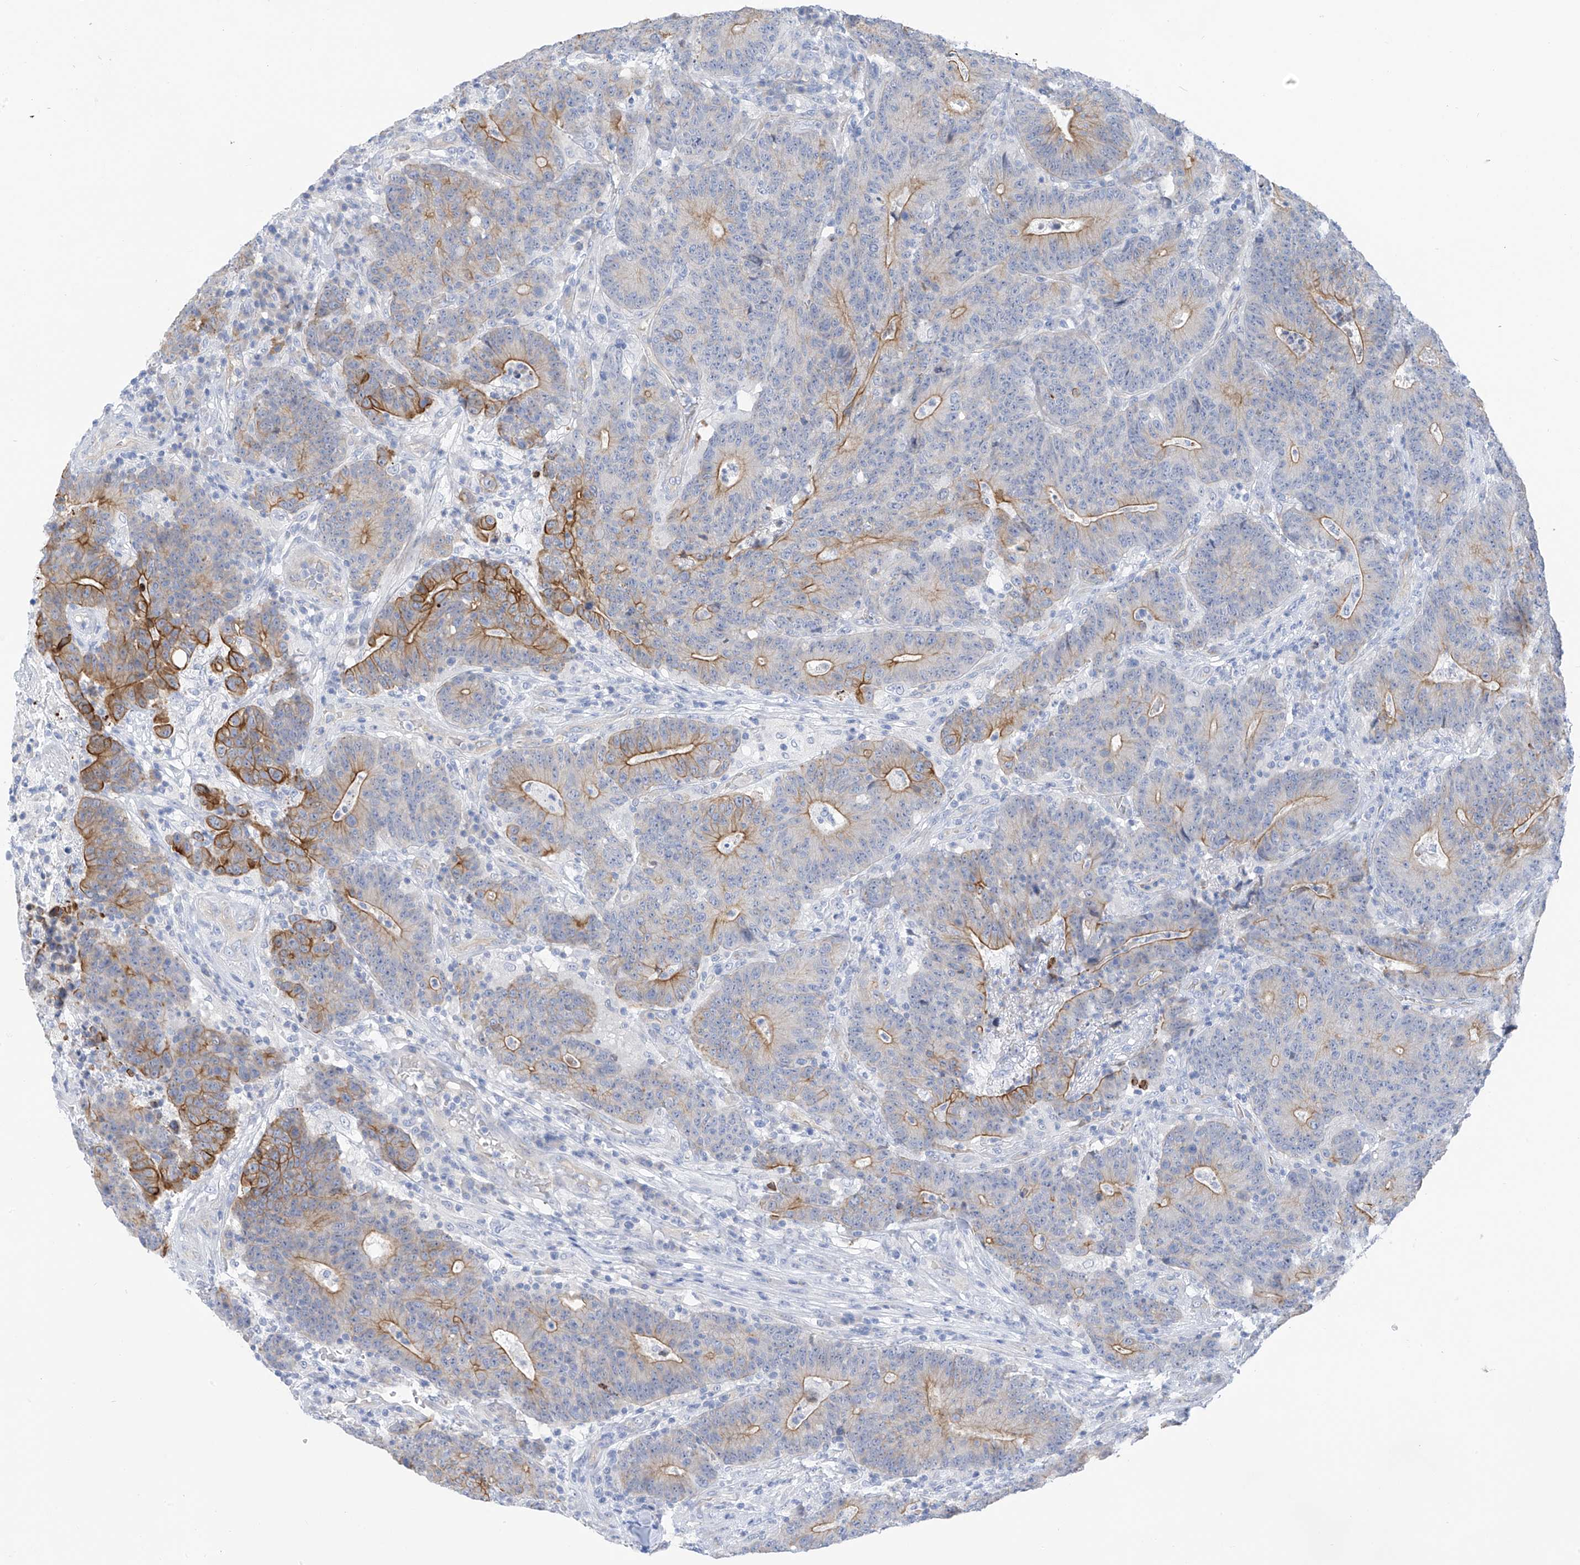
{"staining": {"intensity": "moderate", "quantity": "25%-75%", "location": "cytoplasmic/membranous"}, "tissue": "colorectal cancer", "cell_type": "Tumor cells", "image_type": "cancer", "snomed": [{"axis": "morphology", "description": "Normal tissue, NOS"}, {"axis": "morphology", "description": "Adenocarcinoma, NOS"}, {"axis": "topography", "description": "Colon"}], "caption": "Protein staining displays moderate cytoplasmic/membranous staining in approximately 25%-75% of tumor cells in colorectal adenocarcinoma.", "gene": "PIK3C2B", "patient": {"sex": "female", "age": 75}}